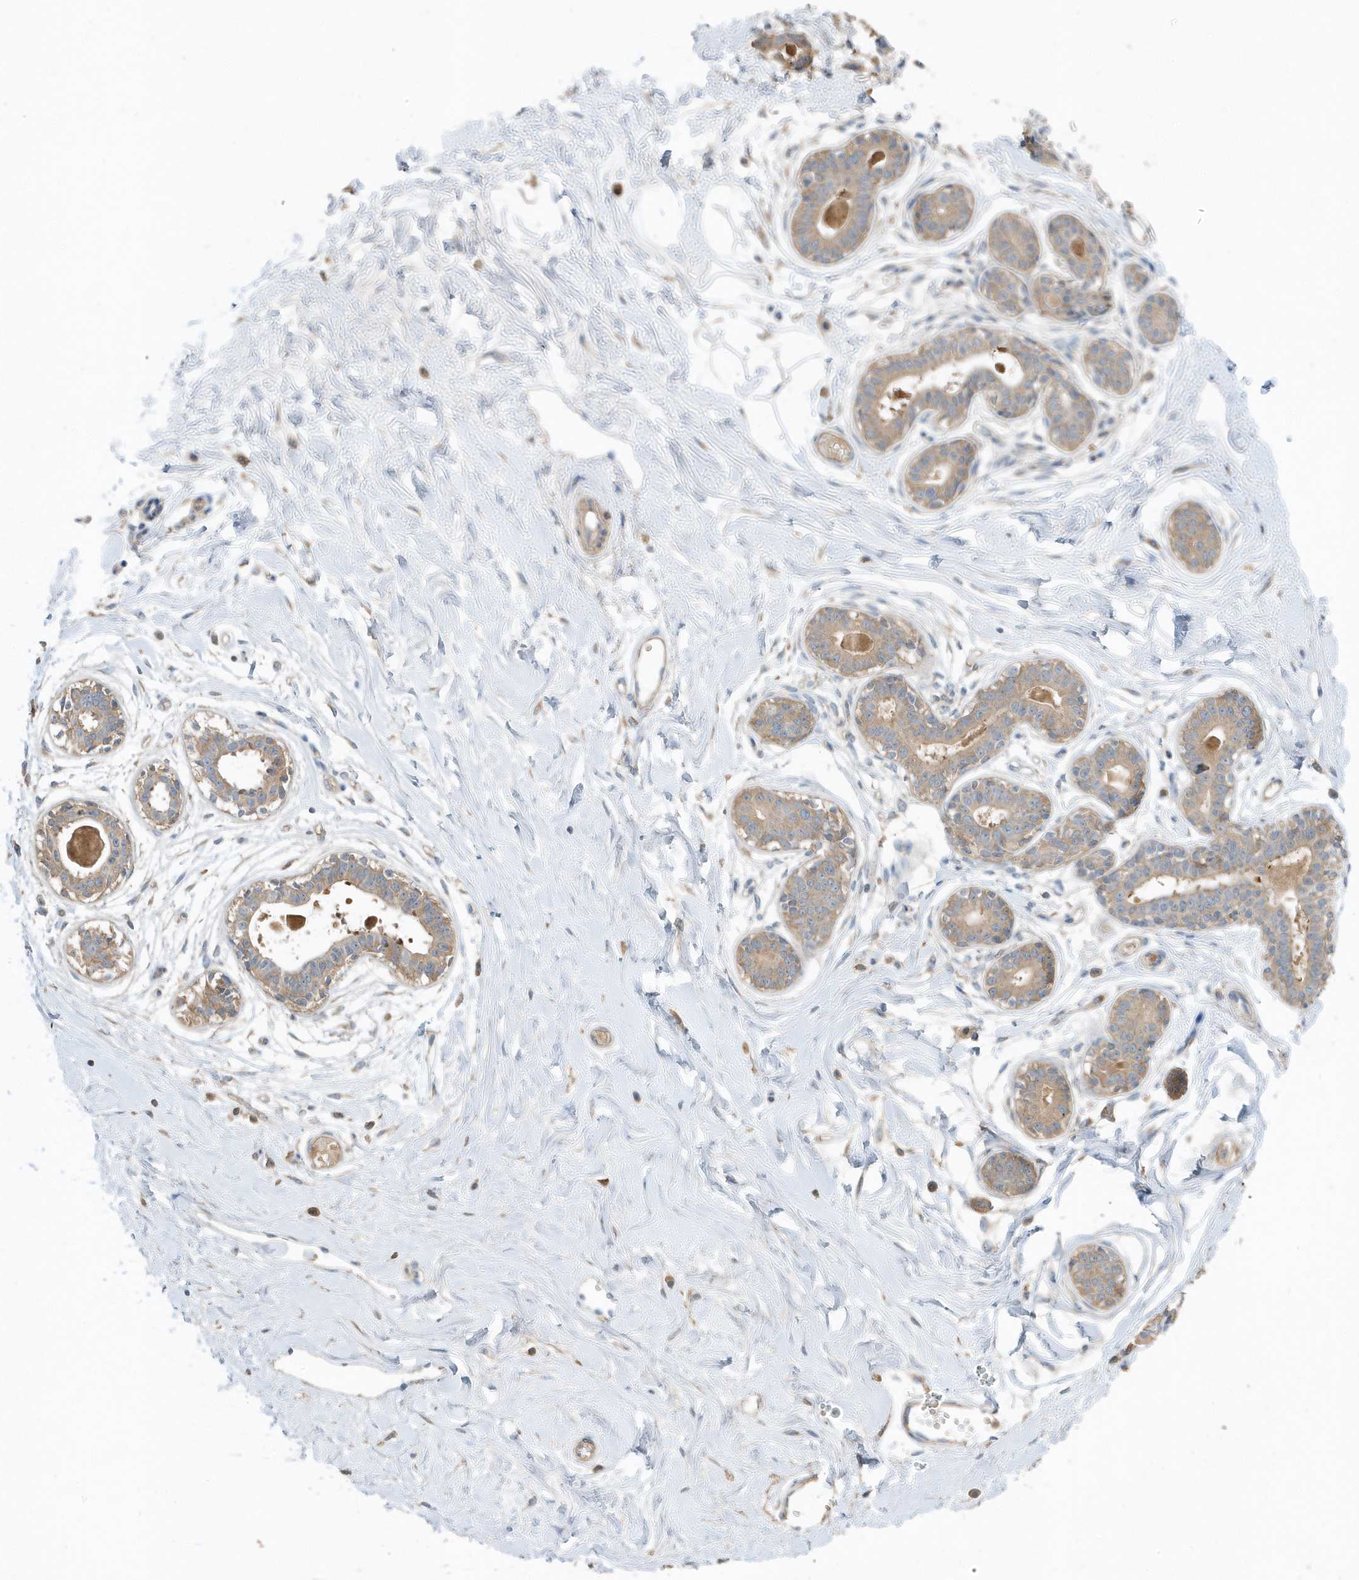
{"staining": {"intensity": "negative", "quantity": "none", "location": "none"}, "tissue": "breast", "cell_type": "Adipocytes", "image_type": "normal", "snomed": [{"axis": "morphology", "description": "Normal tissue, NOS"}, {"axis": "topography", "description": "Breast"}], "caption": "The image shows no significant expression in adipocytes of breast.", "gene": "USP53", "patient": {"sex": "female", "age": 45}}